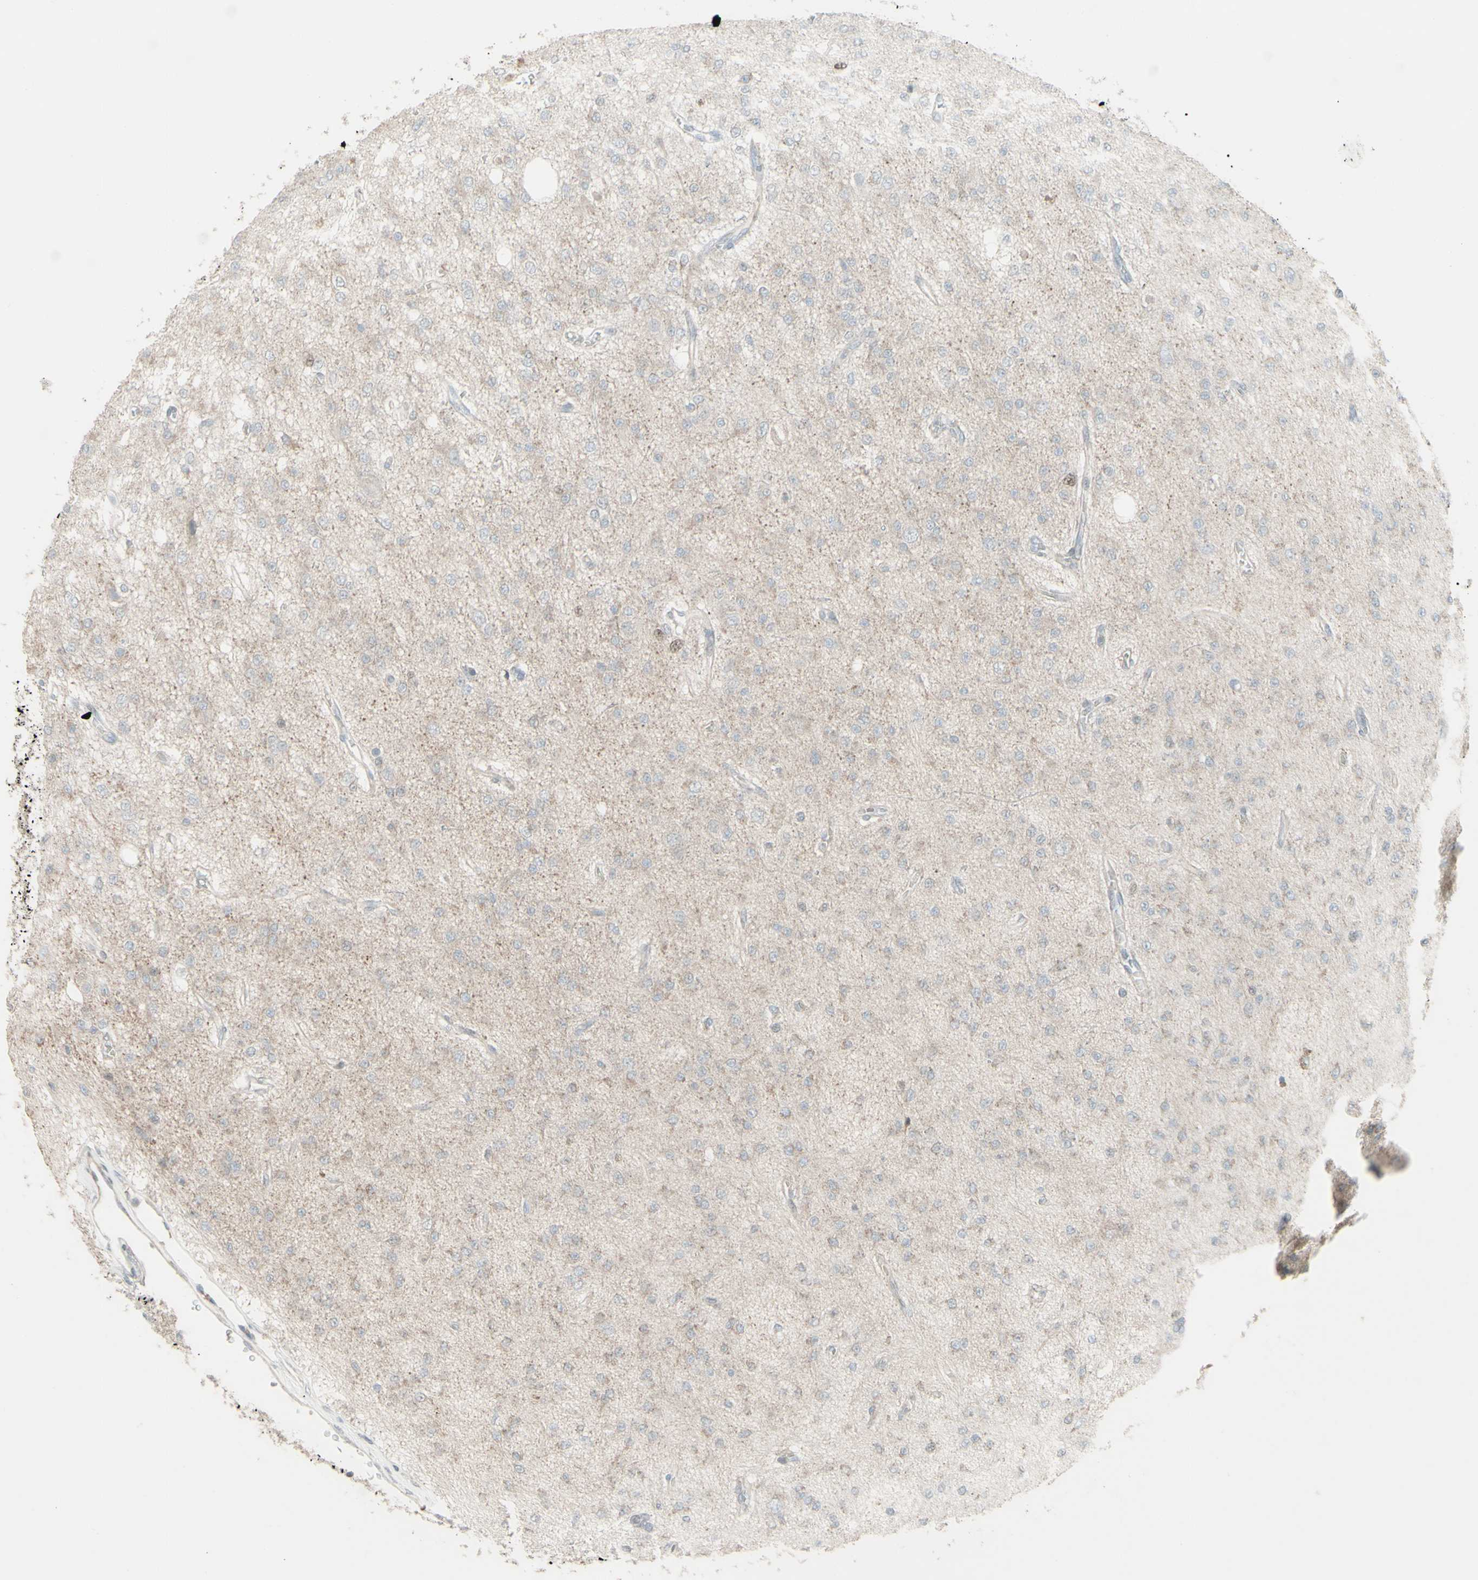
{"staining": {"intensity": "weak", "quantity": "<25%", "location": "cytoplasmic/membranous"}, "tissue": "glioma", "cell_type": "Tumor cells", "image_type": "cancer", "snomed": [{"axis": "morphology", "description": "Glioma, malignant, Low grade"}, {"axis": "topography", "description": "Brain"}], "caption": "This is an immunohistochemistry image of glioma. There is no staining in tumor cells.", "gene": "GMNN", "patient": {"sex": "male", "age": 38}}